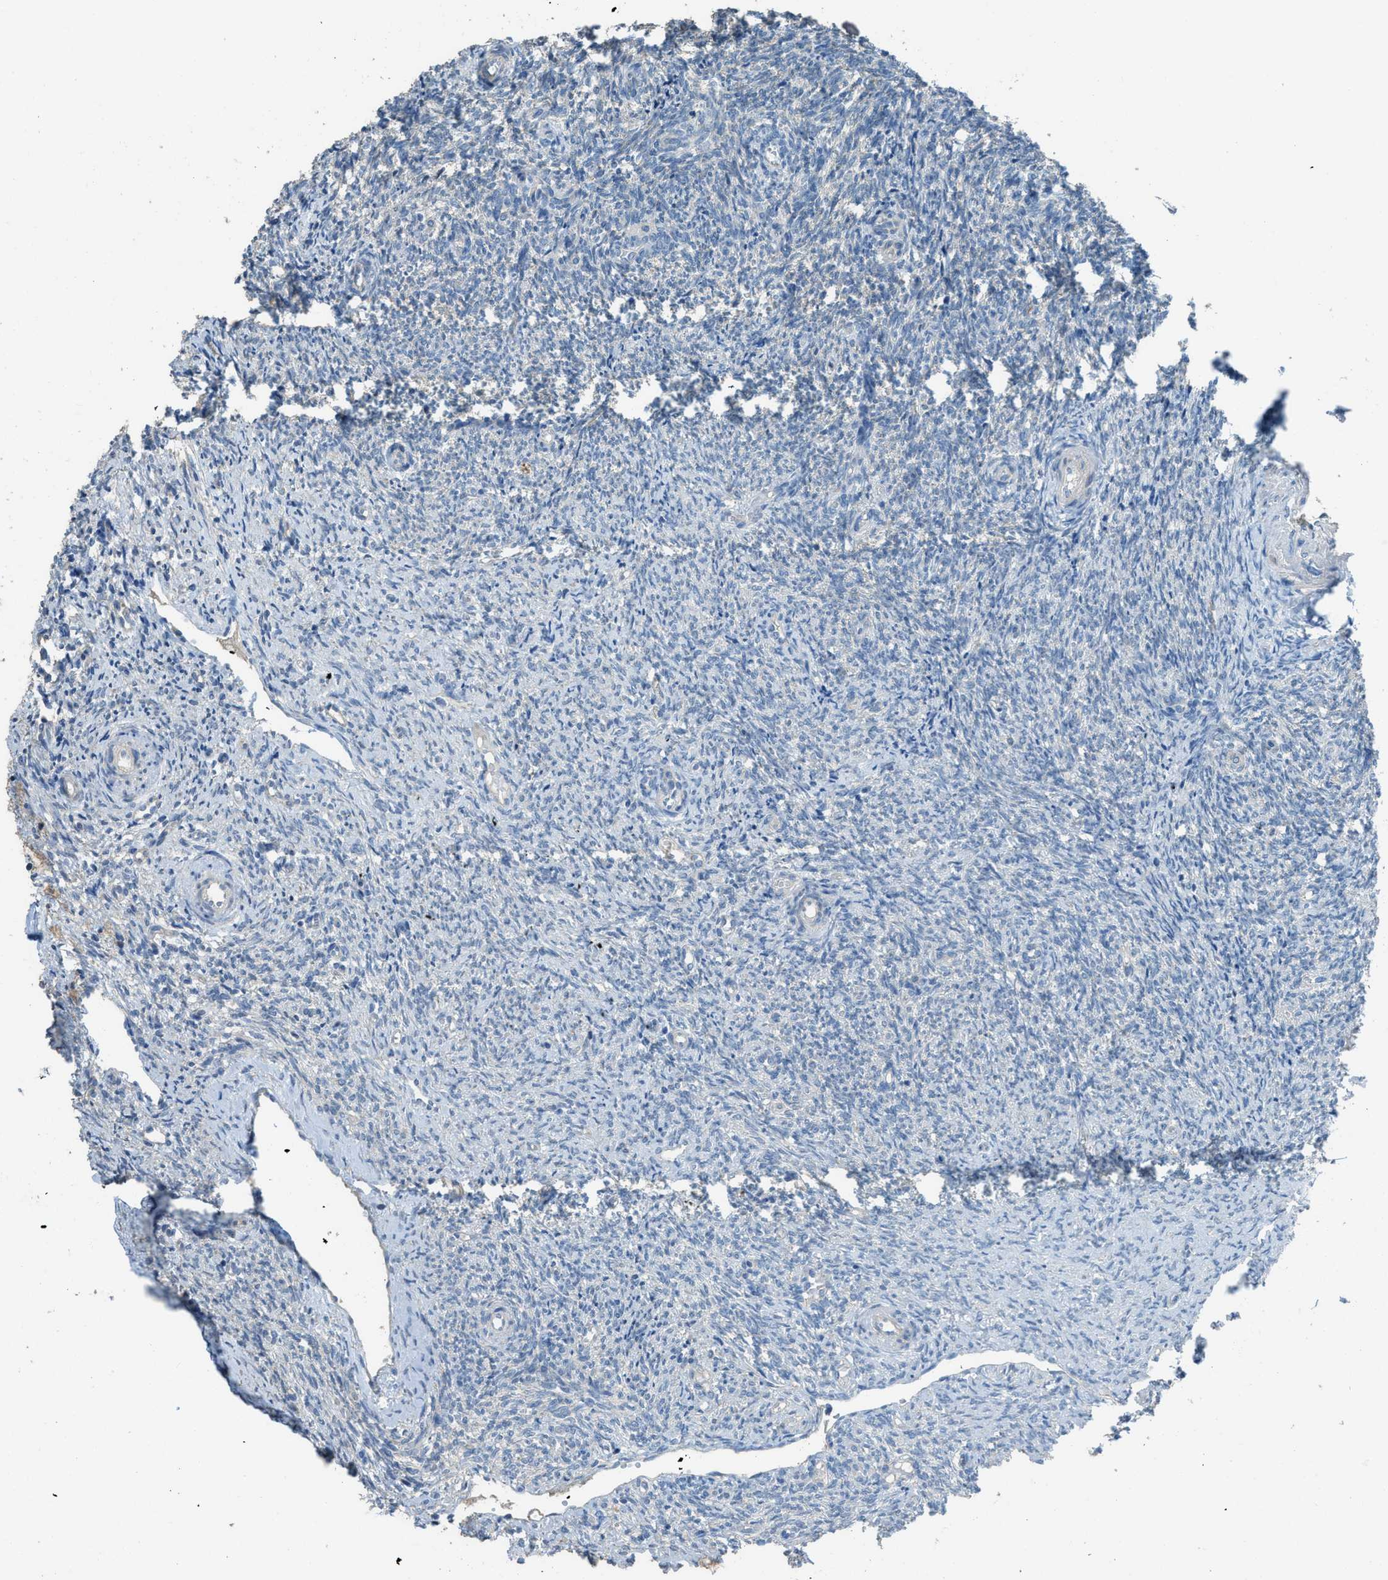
{"staining": {"intensity": "moderate", "quantity": ">75%", "location": "cytoplasmic/membranous"}, "tissue": "ovary", "cell_type": "Follicle cells", "image_type": "normal", "snomed": [{"axis": "morphology", "description": "Normal tissue, NOS"}, {"axis": "topography", "description": "Ovary"}], "caption": "The immunohistochemical stain shows moderate cytoplasmic/membranous expression in follicle cells of normal ovary.", "gene": "TIMD4", "patient": {"sex": "female", "age": 41}}